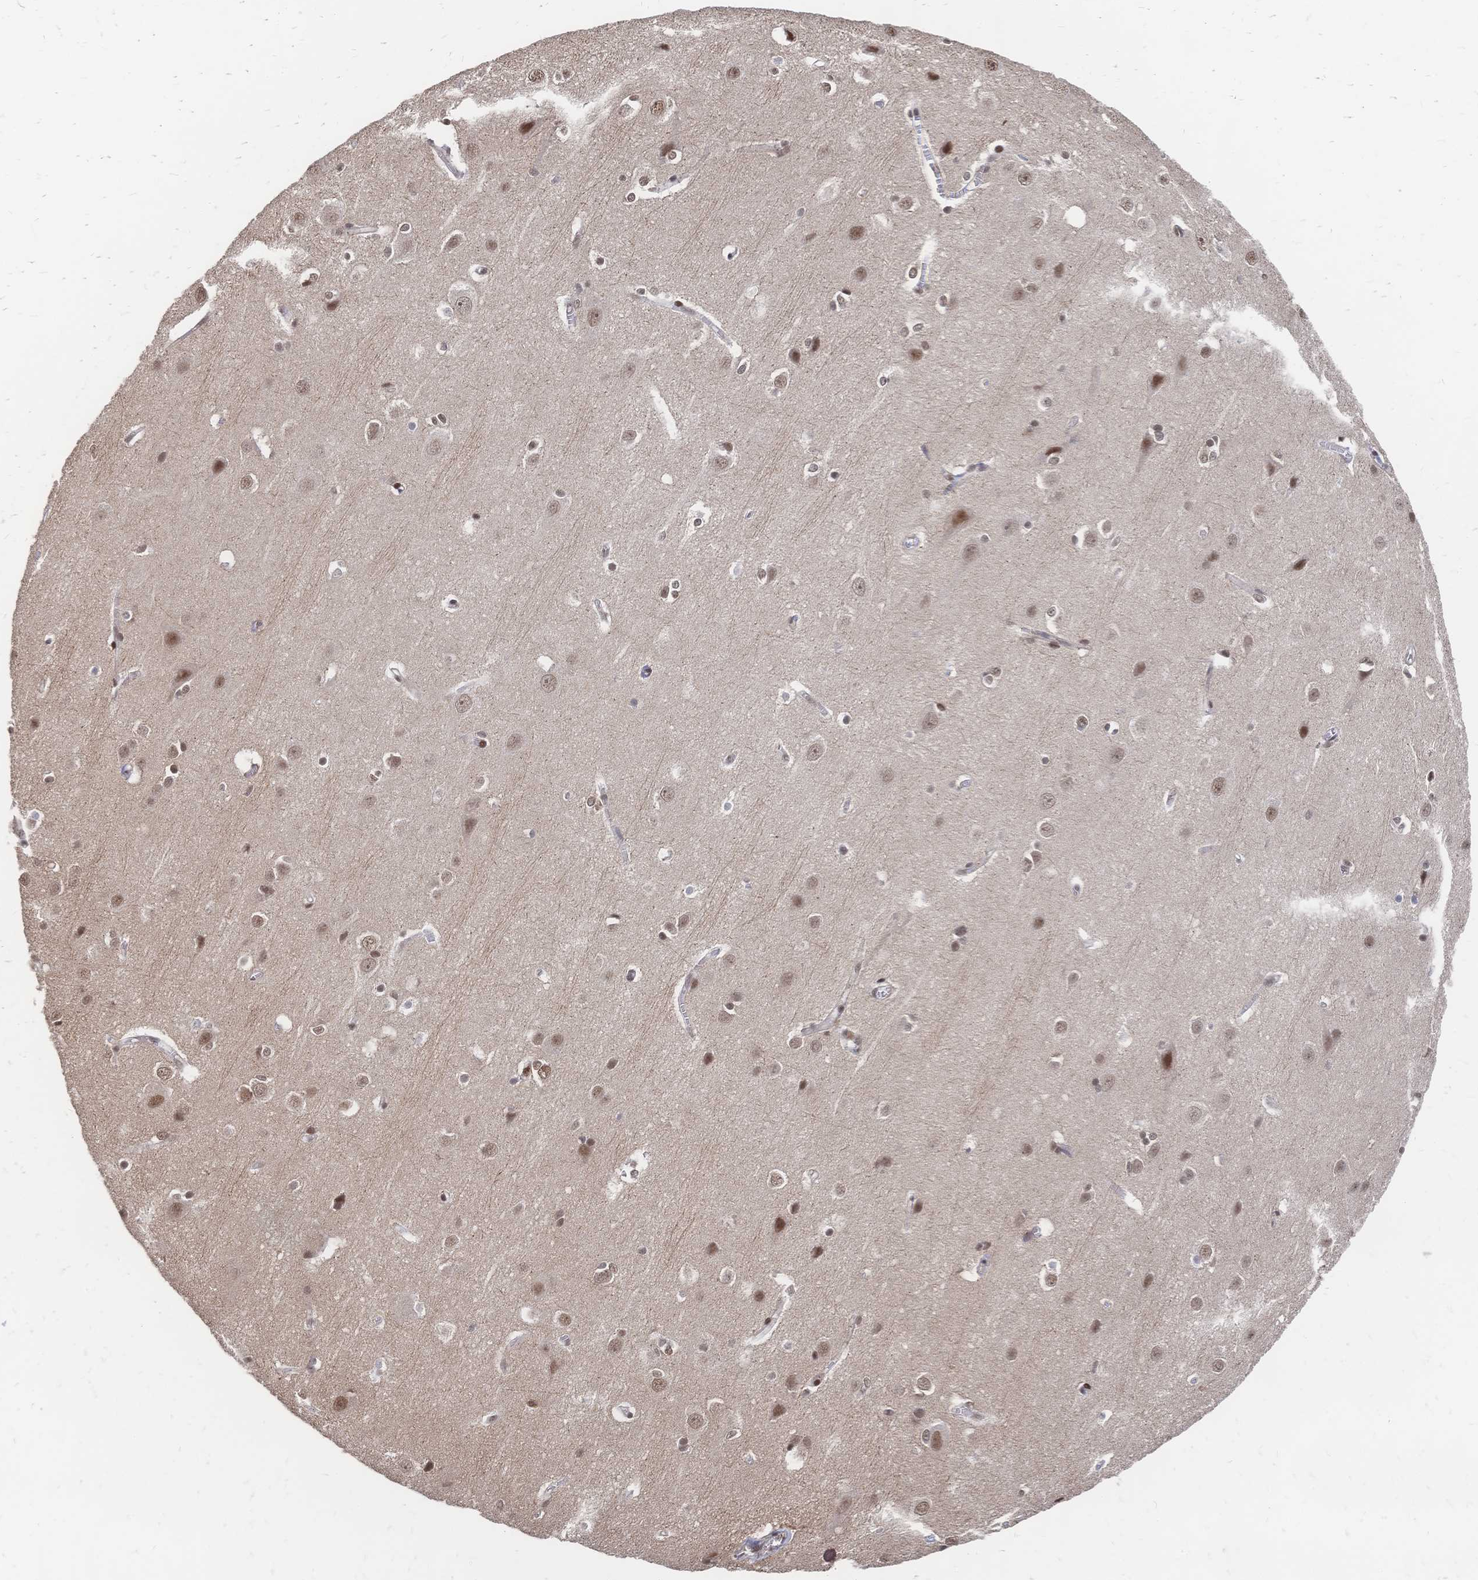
{"staining": {"intensity": "moderate", "quantity": "25%-75%", "location": "nuclear"}, "tissue": "cerebral cortex", "cell_type": "Endothelial cells", "image_type": "normal", "snomed": [{"axis": "morphology", "description": "Normal tissue, NOS"}, {"axis": "topography", "description": "Cerebral cortex"}], "caption": "Immunohistochemistry (IHC) photomicrograph of unremarkable cerebral cortex: human cerebral cortex stained using IHC shows medium levels of moderate protein expression localized specifically in the nuclear of endothelial cells, appearing as a nuclear brown color.", "gene": "NELFA", "patient": {"sex": "male", "age": 37}}